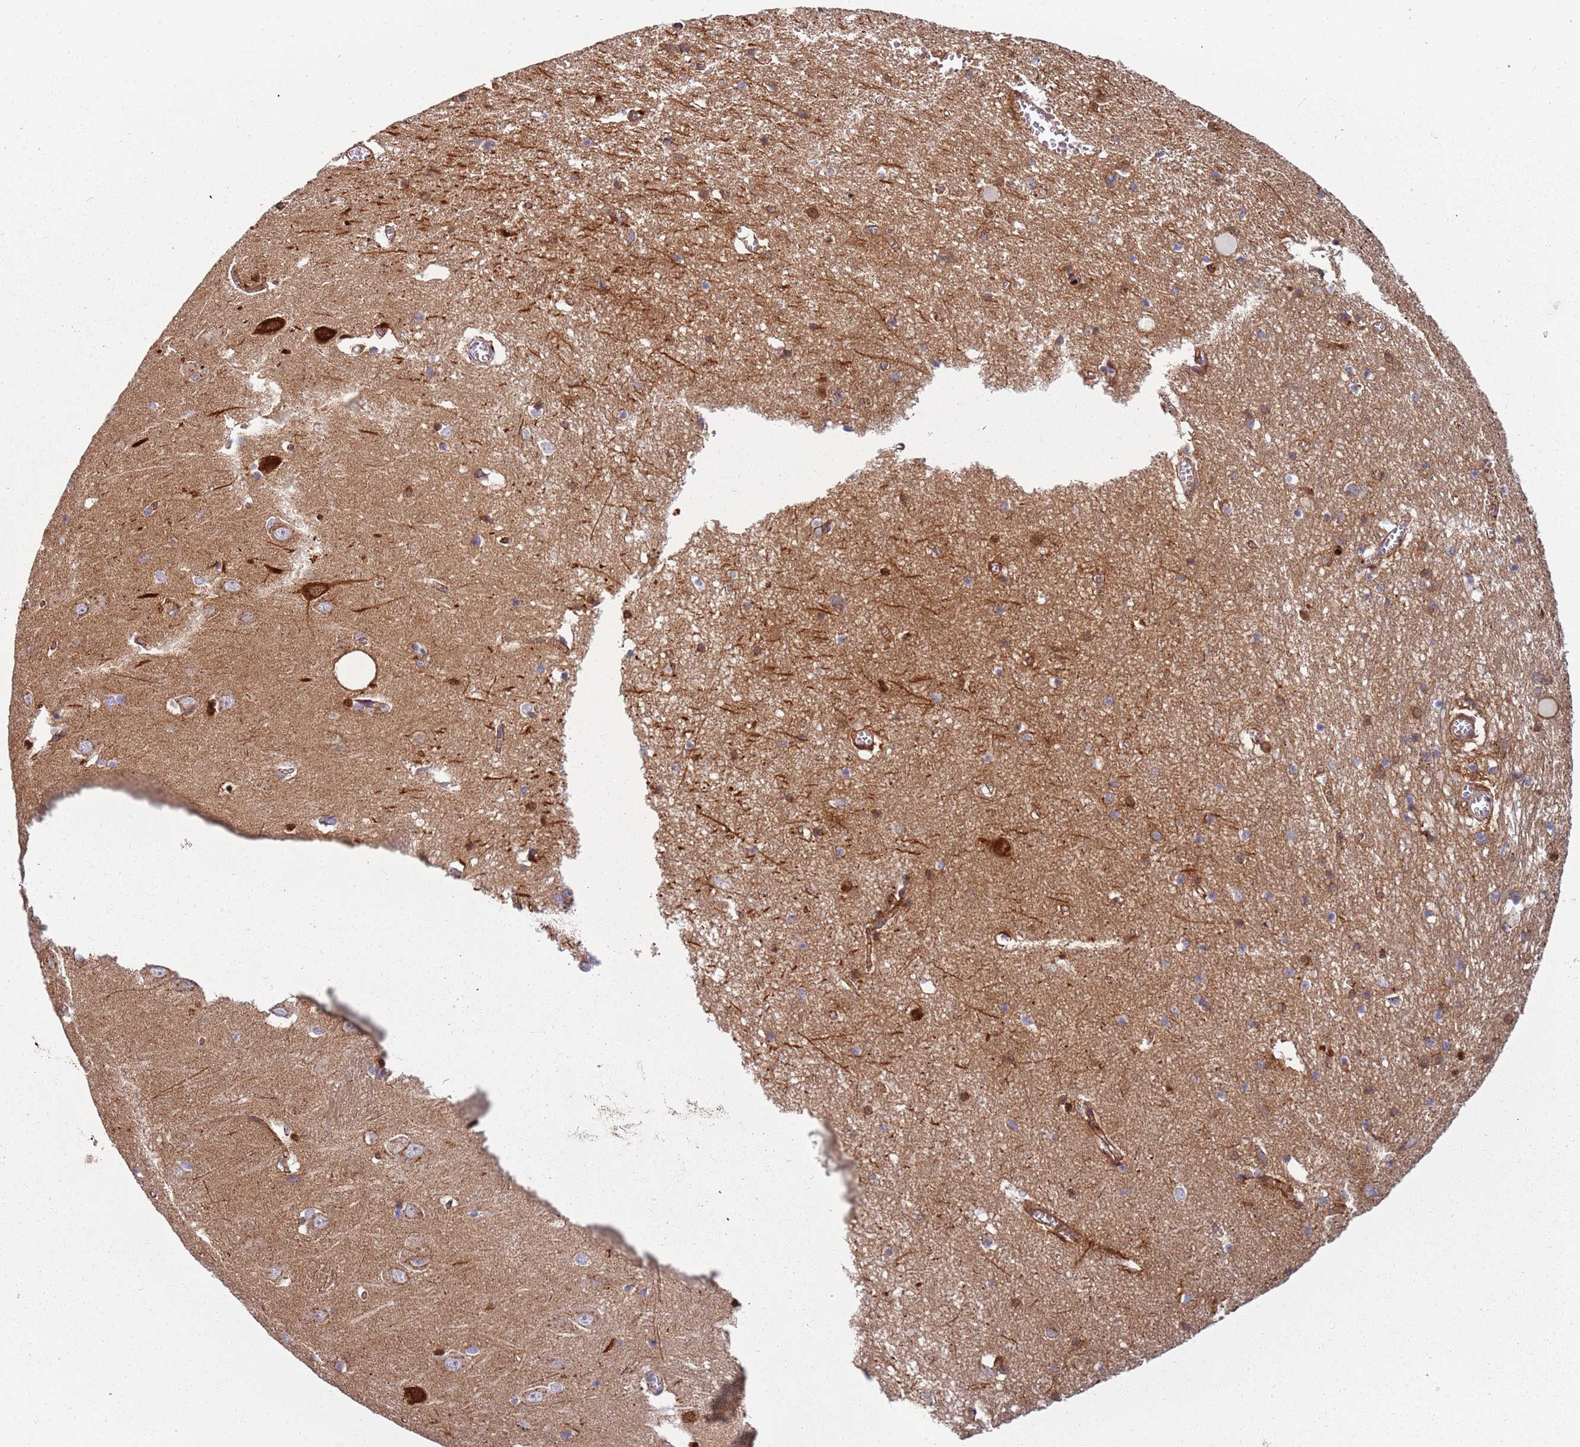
{"staining": {"intensity": "strong", "quantity": "<25%", "location": "cytoplasmic/membranous"}, "tissue": "hippocampus", "cell_type": "Glial cells", "image_type": "normal", "snomed": [{"axis": "morphology", "description": "Normal tissue, NOS"}, {"axis": "topography", "description": "Hippocampus"}], "caption": "An immunohistochemistry (IHC) image of benign tissue is shown. Protein staining in brown labels strong cytoplasmic/membranous positivity in hippocampus within glial cells. Using DAB (brown) and hematoxylin (blue) stains, captured at high magnification using brightfield microscopy.", "gene": "TNFRSF6B", "patient": {"sex": "male", "age": 70}}